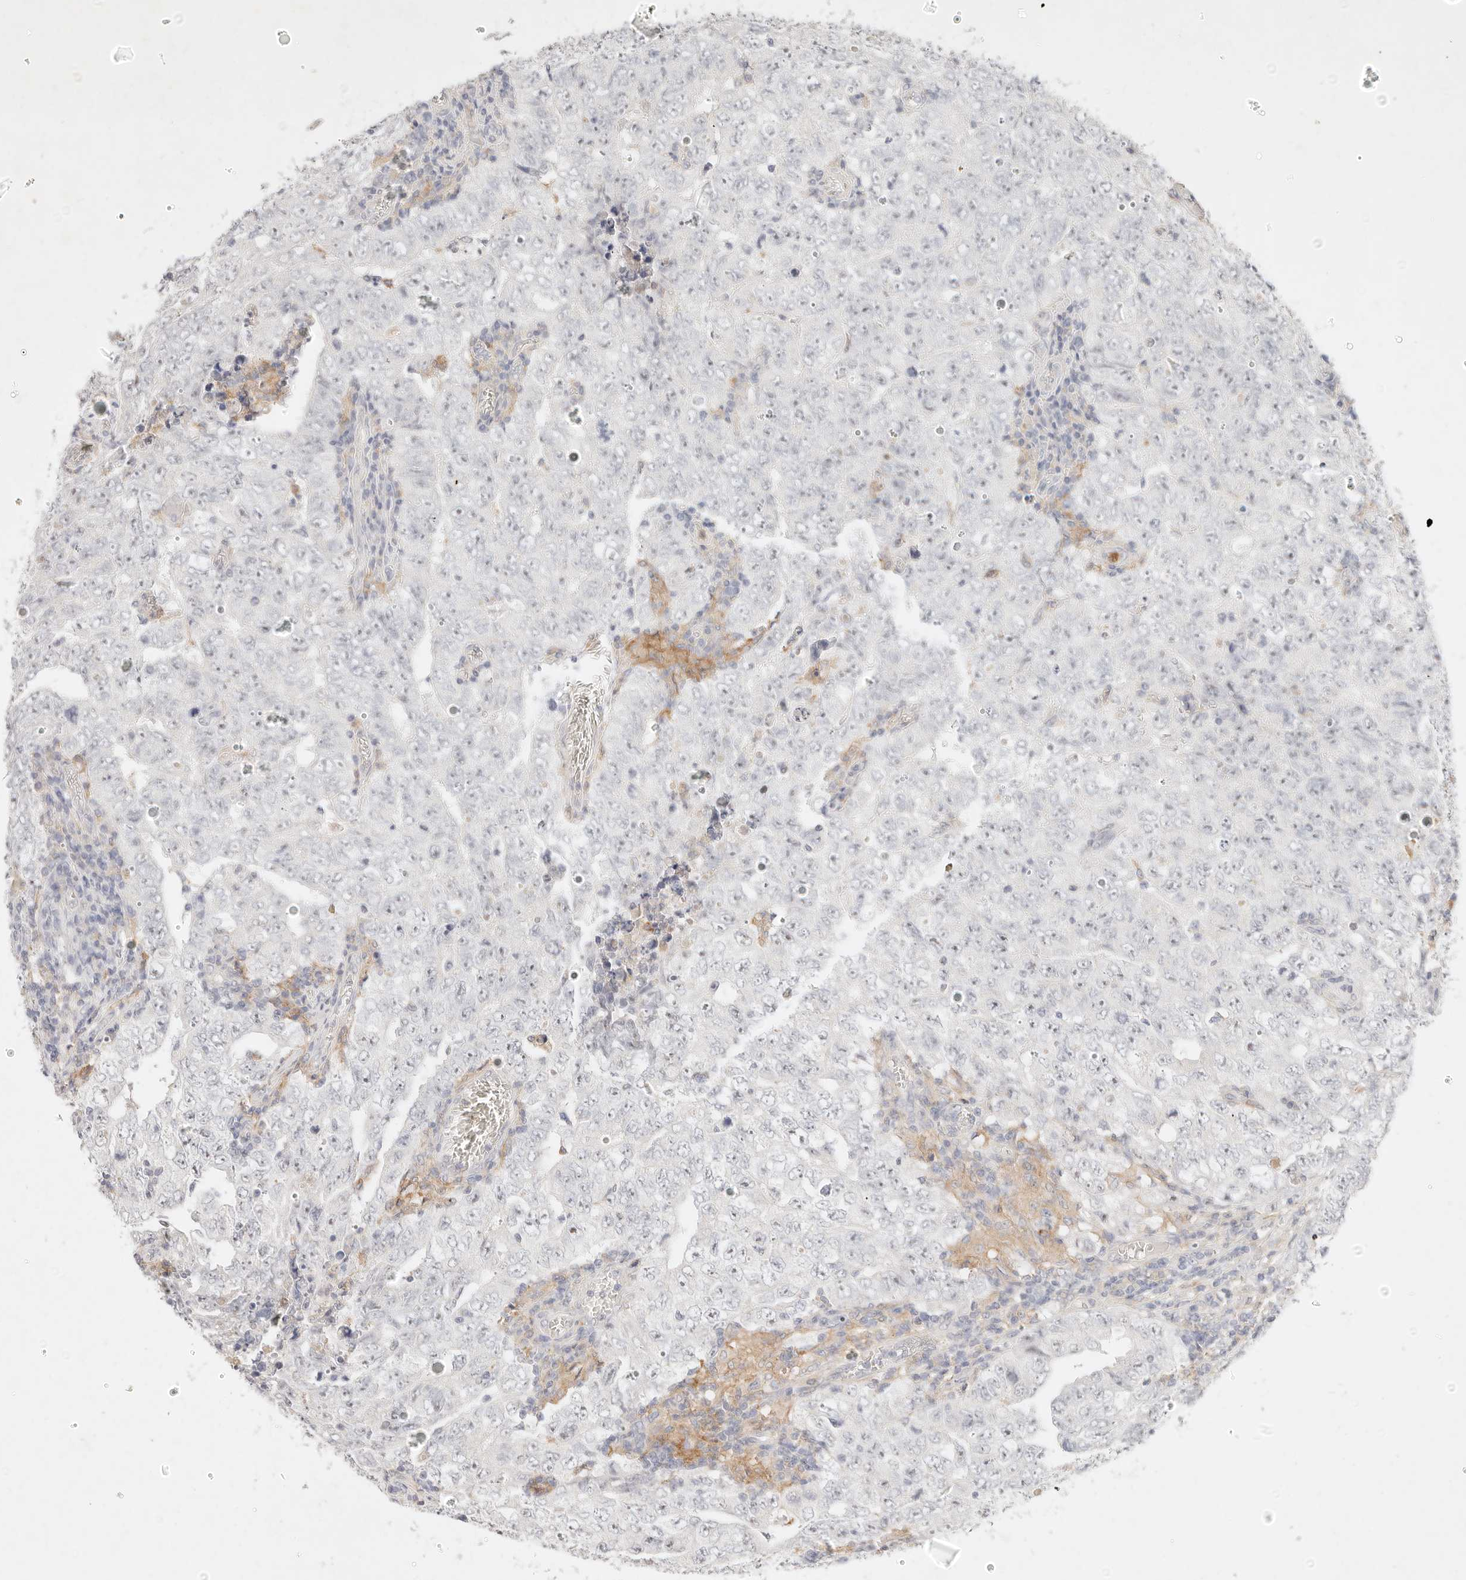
{"staining": {"intensity": "negative", "quantity": "none", "location": "none"}, "tissue": "testis cancer", "cell_type": "Tumor cells", "image_type": "cancer", "snomed": [{"axis": "morphology", "description": "Carcinoma, Embryonal, NOS"}, {"axis": "topography", "description": "Testis"}], "caption": "This is a image of immunohistochemistry staining of embryonal carcinoma (testis), which shows no staining in tumor cells.", "gene": "GPR84", "patient": {"sex": "male", "age": 26}}